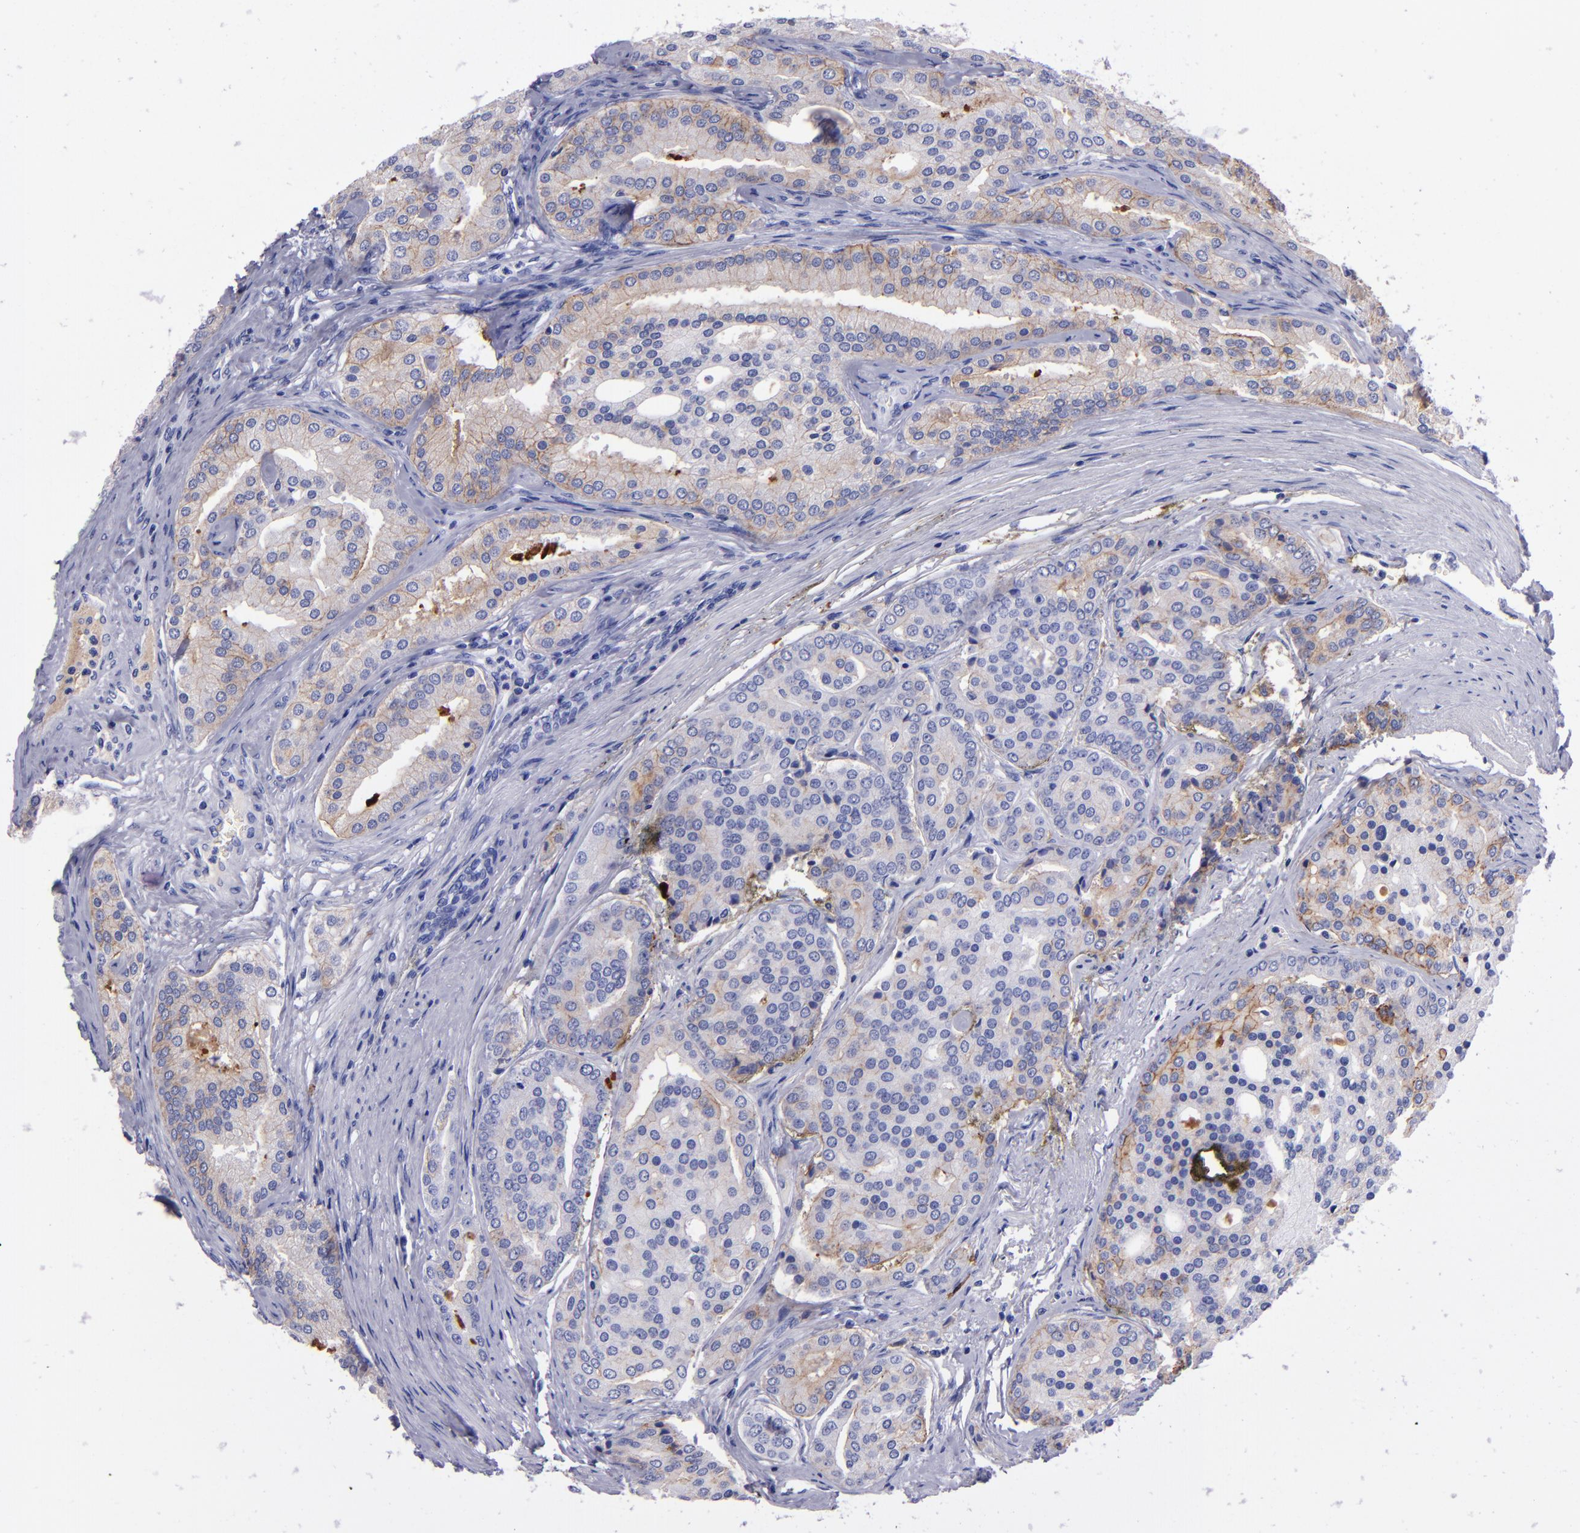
{"staining": {"intensity": "negative", "quantity": "none", "location": "none"}, "tissue": "prostate cancer", "cell_type": "Tumor cells", "image_type": "cancer", "snomed": [{"axis": "morphology", "description": "Adenocarcinoma, High grade"}, {"axis": "topography", "description": "Prostate"}], "caption": "Prostate cancer stained for a protein using immunohistochemistry (IHC) demonstrates no staining tumor cells.", "gene": "CD38", "patient": {"sex": "male", "age": 64}}